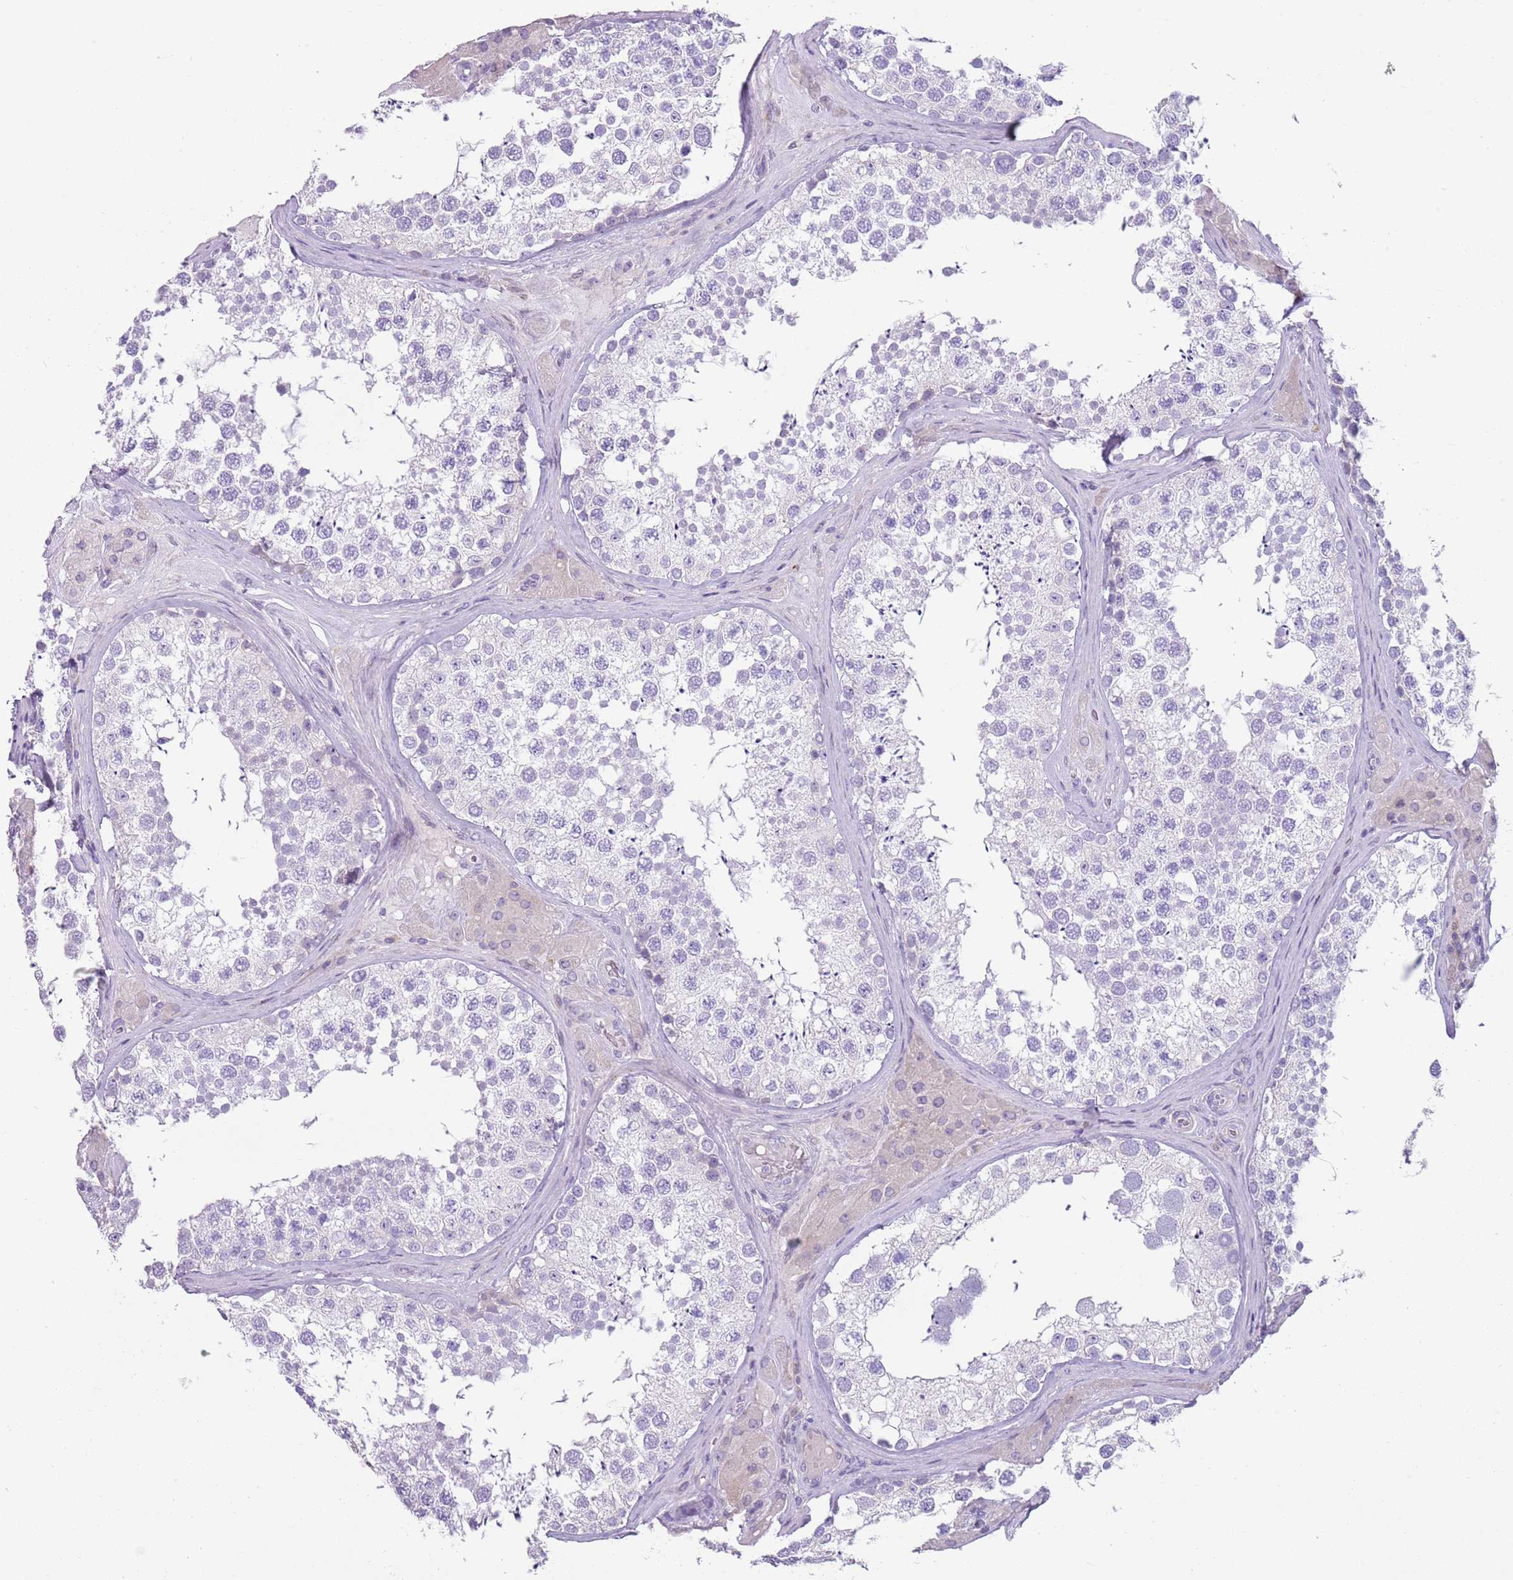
{"staining": {"intensity": "negative", "quantity": "none", "location": "none"}, "tissue": "testis", "cell_type": "Cells in seminiferous ducts", "image_type": "normal", "snomed": [{"axis": "morphology", "description": "Normal tissue, NOS"}, {"axis": "topography", "description": "Testis"}], "caption": "Testis was stained to show a protein in brown. There is no significant expression in cells in seminiferous ducts. (DAB IHC, high magnification).", "gene": "CD177", "patient": {"sex": "male", "age": 46}}